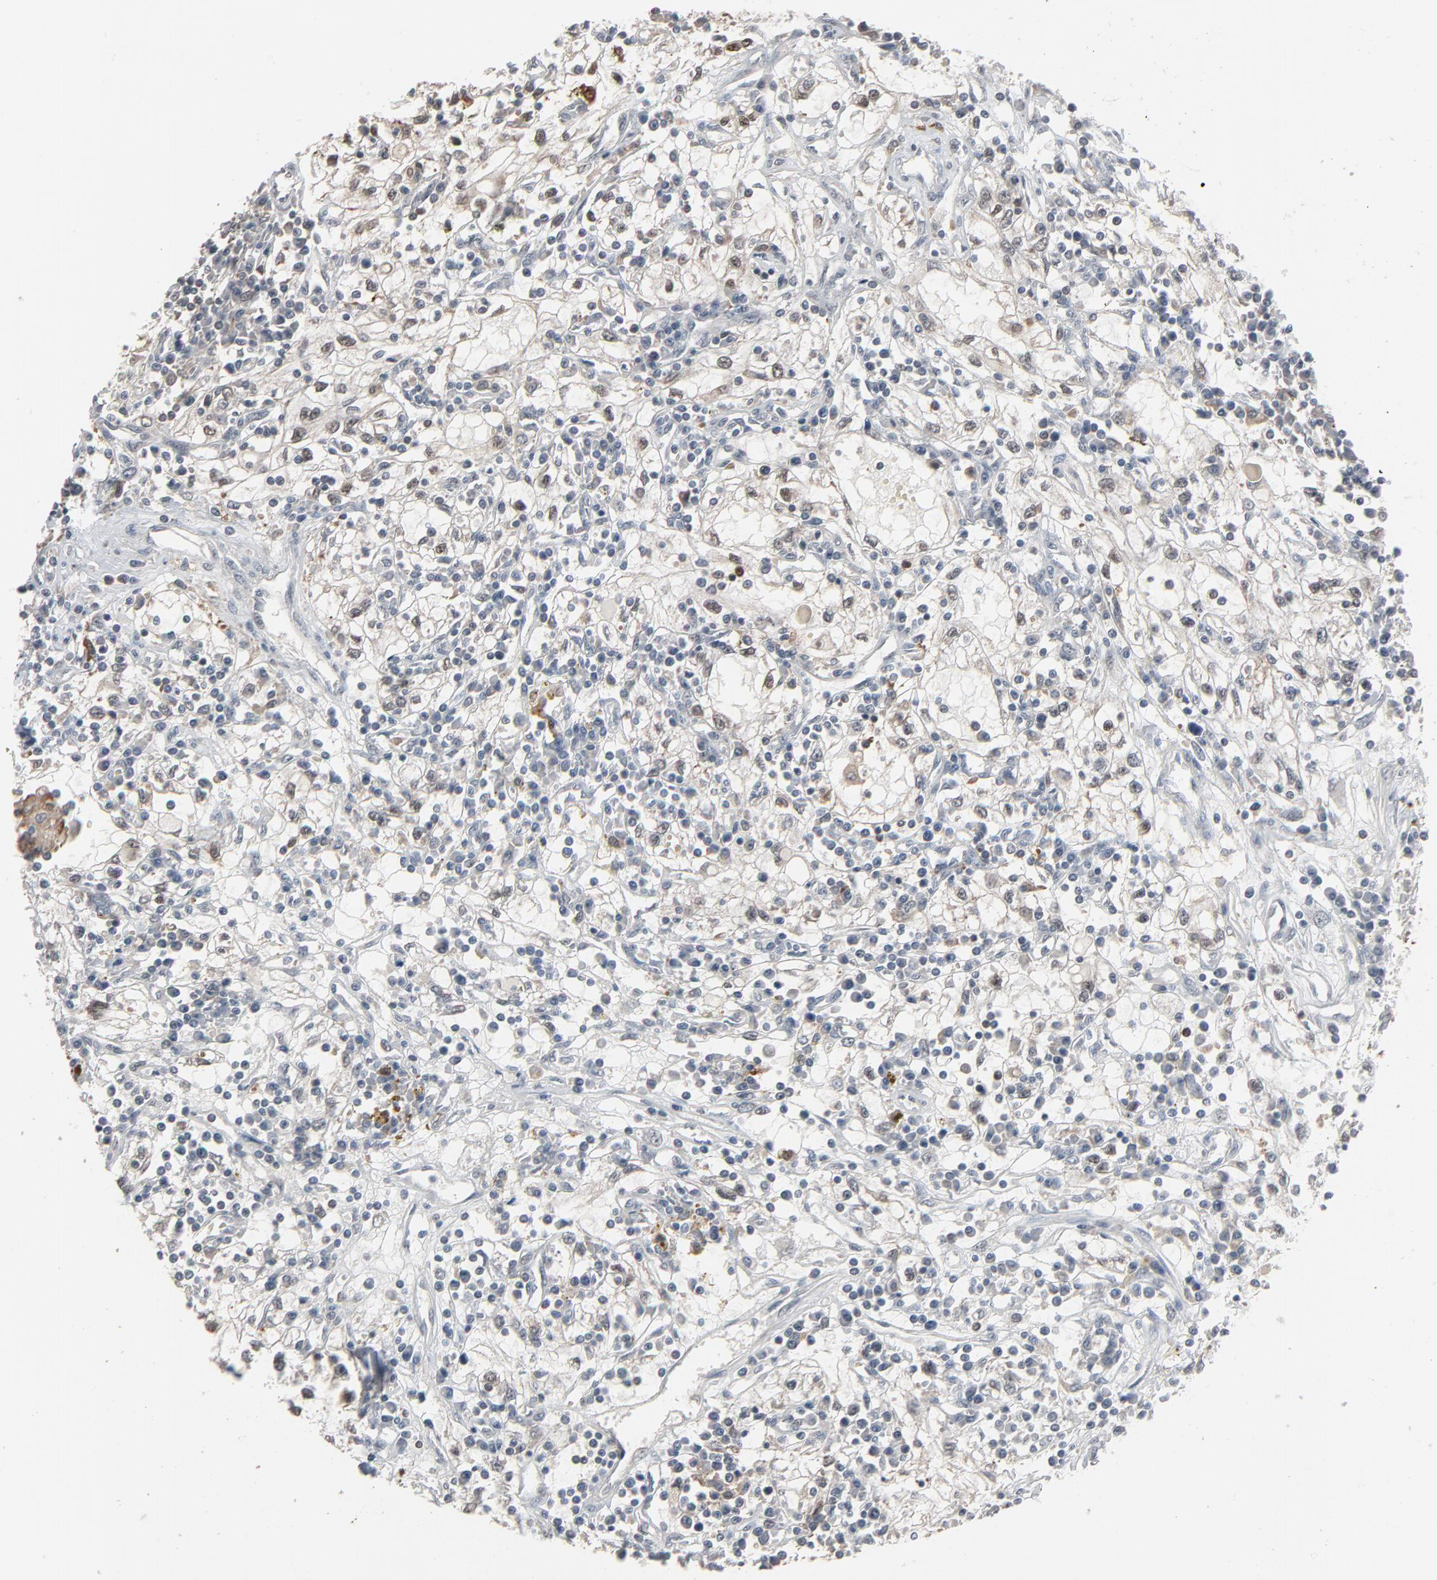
{"staining": {"intensity": "weak", "quantity": "<25%", "location": "nuclear"}, "tissue": "renal cancer", "cell_type": "Tumor cells", "image_type": "cancer", "snomed": [{"axis": "morphology", "description": "Adenocarcinoma, NOS"}, {"axis": "topography", "description": "Kidney"}], "caption": "DAB immunohistochemical staining of renal cancer (adenocarcinoma) reveals no significant expression in tumor cells.", "gene": "DOCK8", "patient": {"sex": "male", "age": 82}}